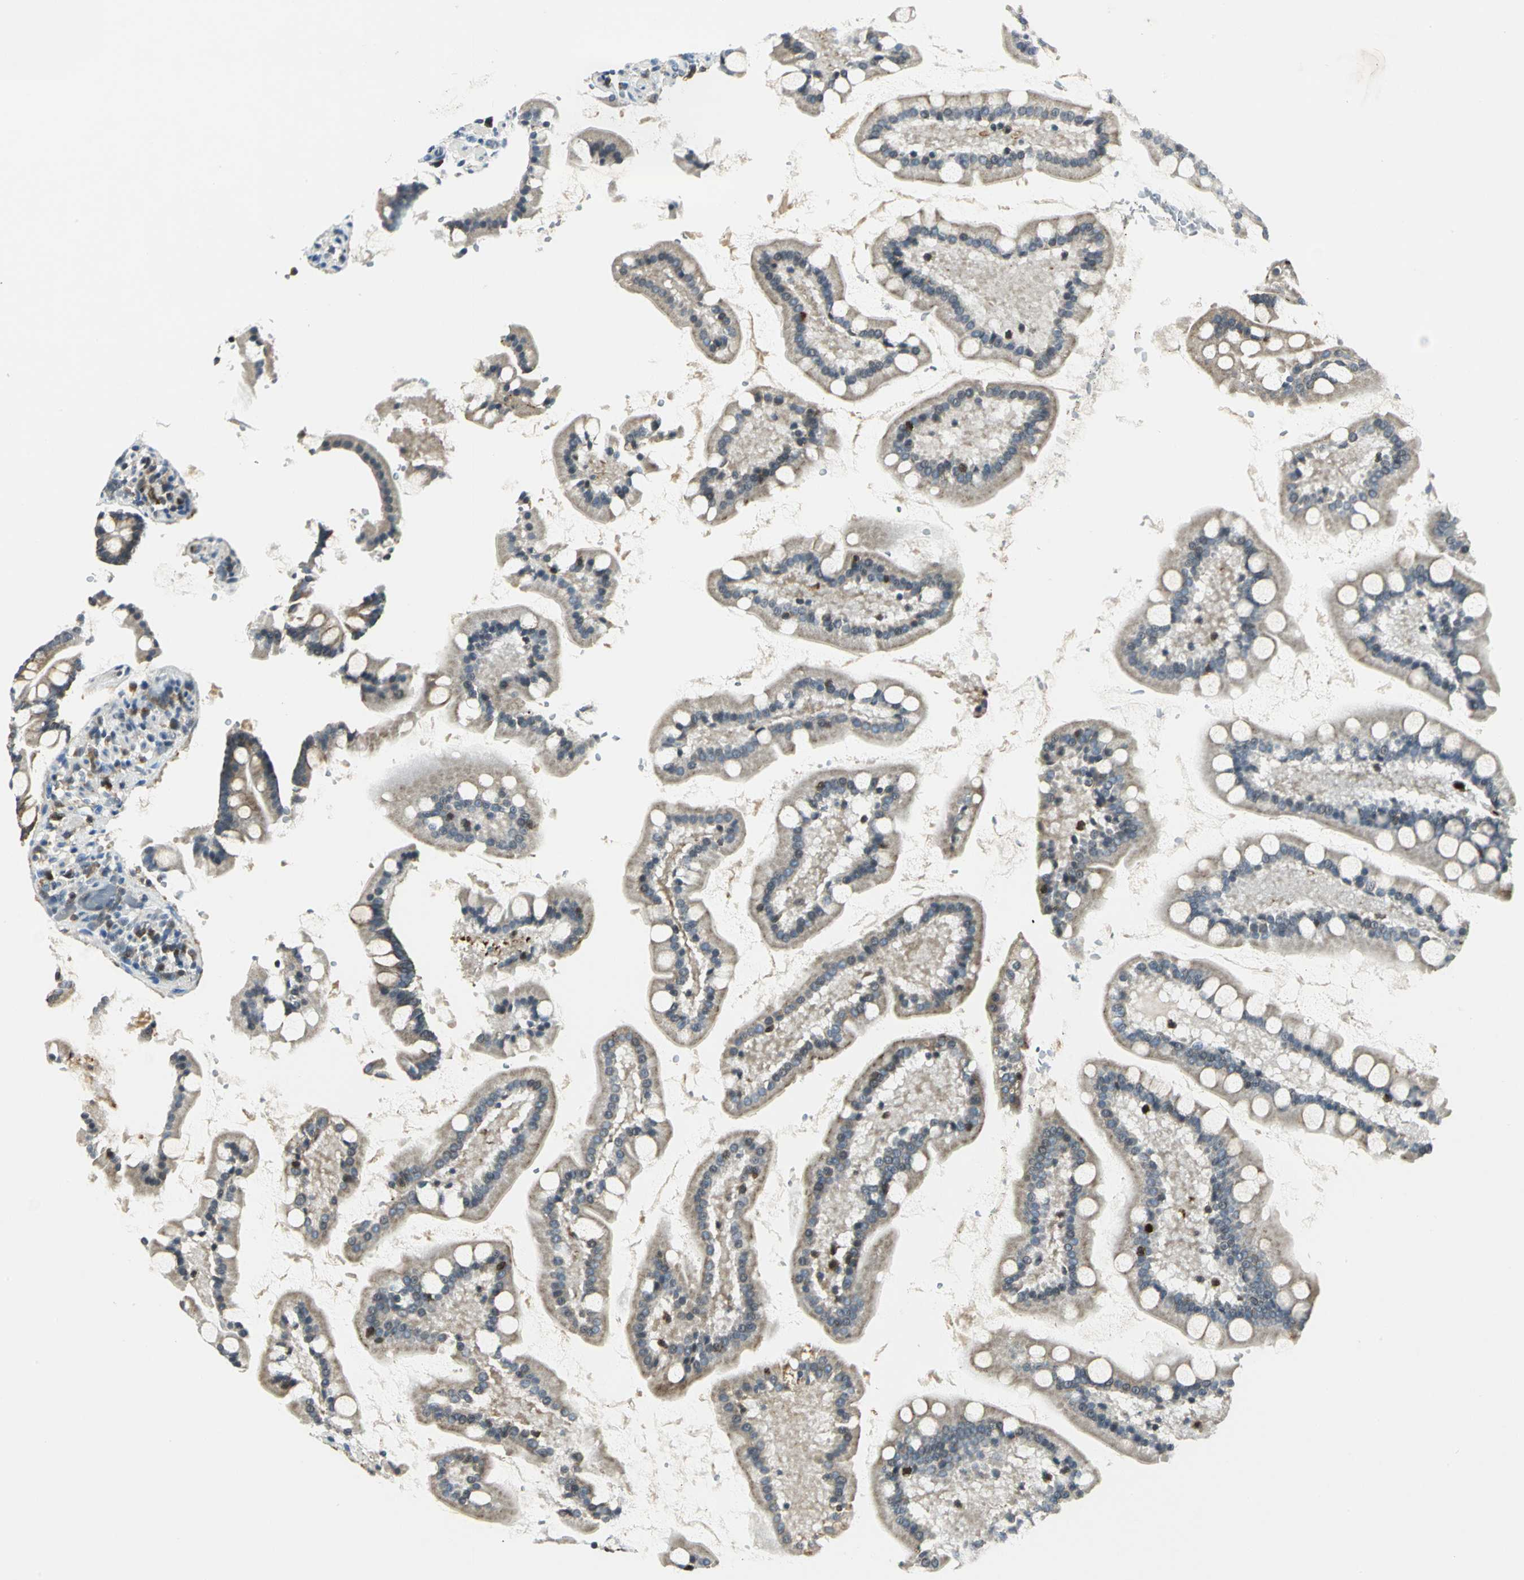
{"staining": {"intensity": "moderate", "quantity": ">75%", "location": "cytoplasmic/membranous"}, "tissue": "small intestine", "cell_type": "Glandular cells", "image_type": "normal", "snomed": [{"axis": "morphology", "description": "Normal tissue, NOS"}, {"axis": "topography", "description": "Small intestine"}], "caption": "Immunohistochemical staining of normal human small intestine displays medium levels of moderate cytoplasmic/membranous positivity in approximately >75% of glandular cells.", "gene": "USP40", "patient": {"sex": "male", "age": 41}}